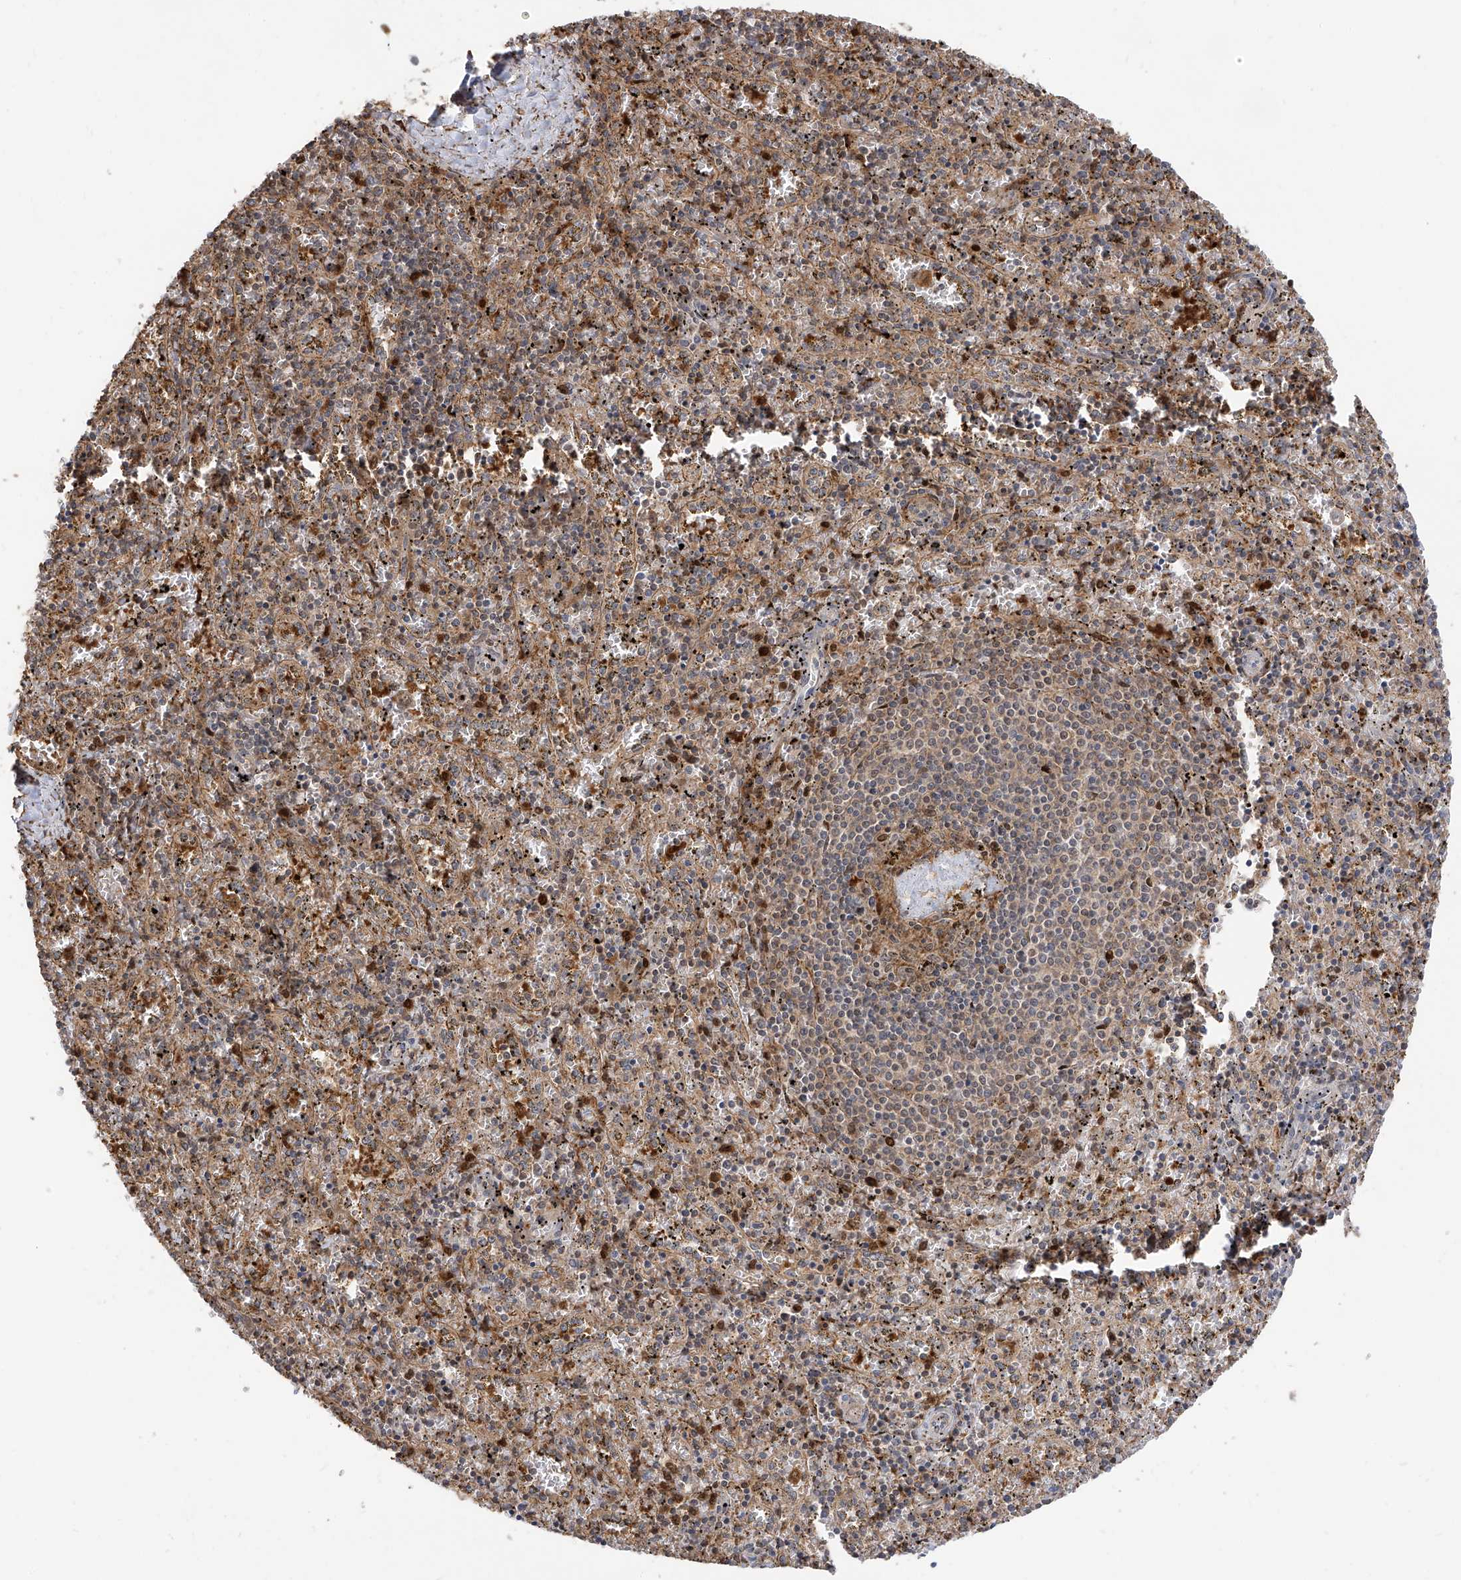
{"staining": {"intensity": "moderate", "quantity": ">75%", "location": "cytoplasmic/membranous"}, "tissue": "spleen", "cell_type": "Cells in red pulp", "image_type": "normal", "snomed": [{"axis": "morphology", "description": "Normal tissue, NOS"}, {"axis": "topography", "description": "Spleen"}], "caption": "Moderate cytoplasmic/membranous protein expression is present in approximately >75% of cells in red pulp in spleen.", "gene": "ATAD2B", "patient": {"sex": "male", "age": 11}}